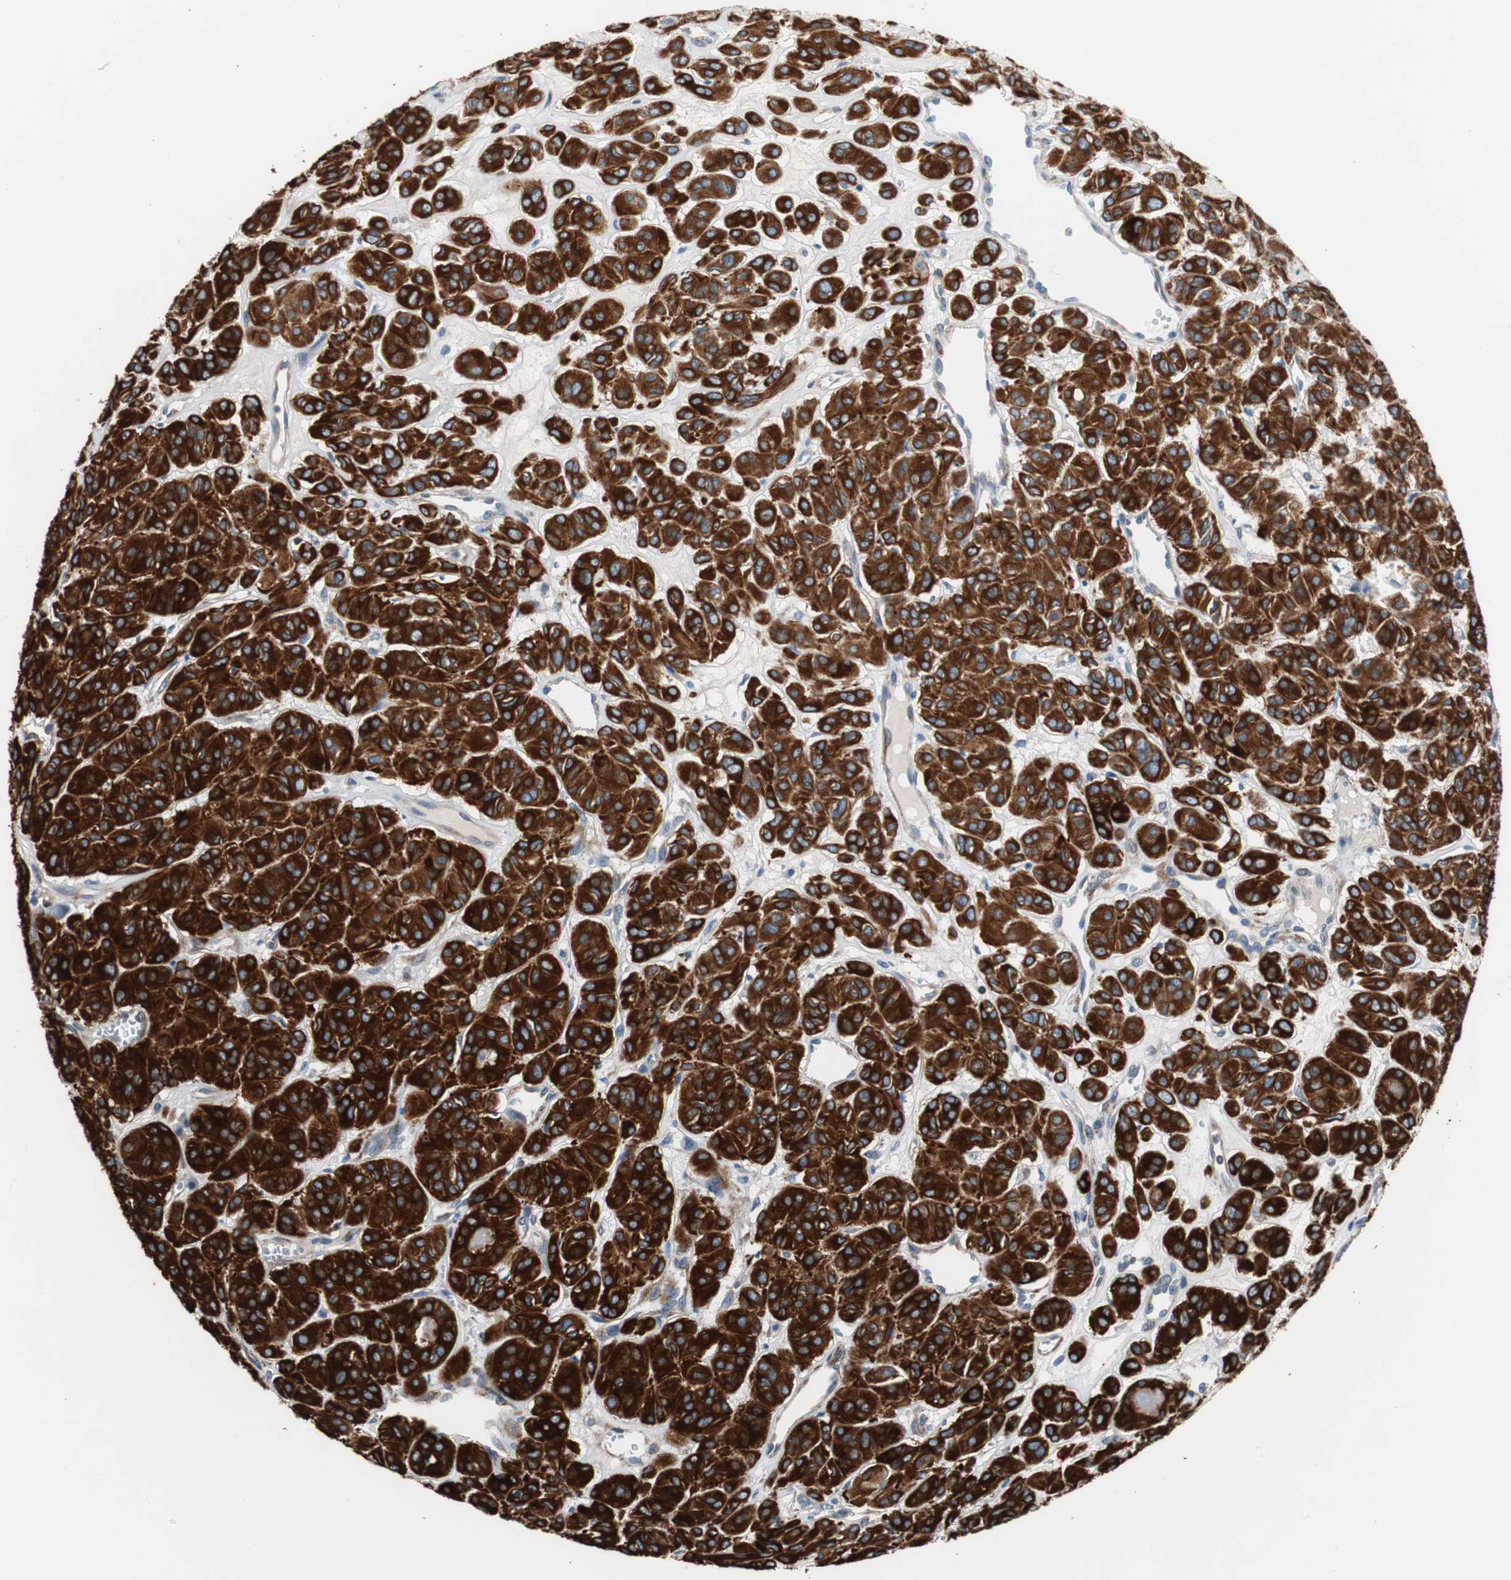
{"staining": {"intensity": "strong", "quantity": ">75%", "location": "cytoplasmic/membranous"}, "tissue": "thyroid cancer", "cell_type": "Tumor cells", "image_type": "cancer", "snomed": [{"axis": "morphology", "description": "Follicular adenoma carcinoma, NOS"}, {"axis": "topography", "description": "Thyroid gland"}], "caption": "Immunohistochemical staining of human thyroid cancer (follicular adenoma carcinoma) shows strong cytoplasmic/membranous protein expression in about >75% of tumor cells.", "gene": "PBXIP1", "patient": {"sex": "female", "age": 71}}